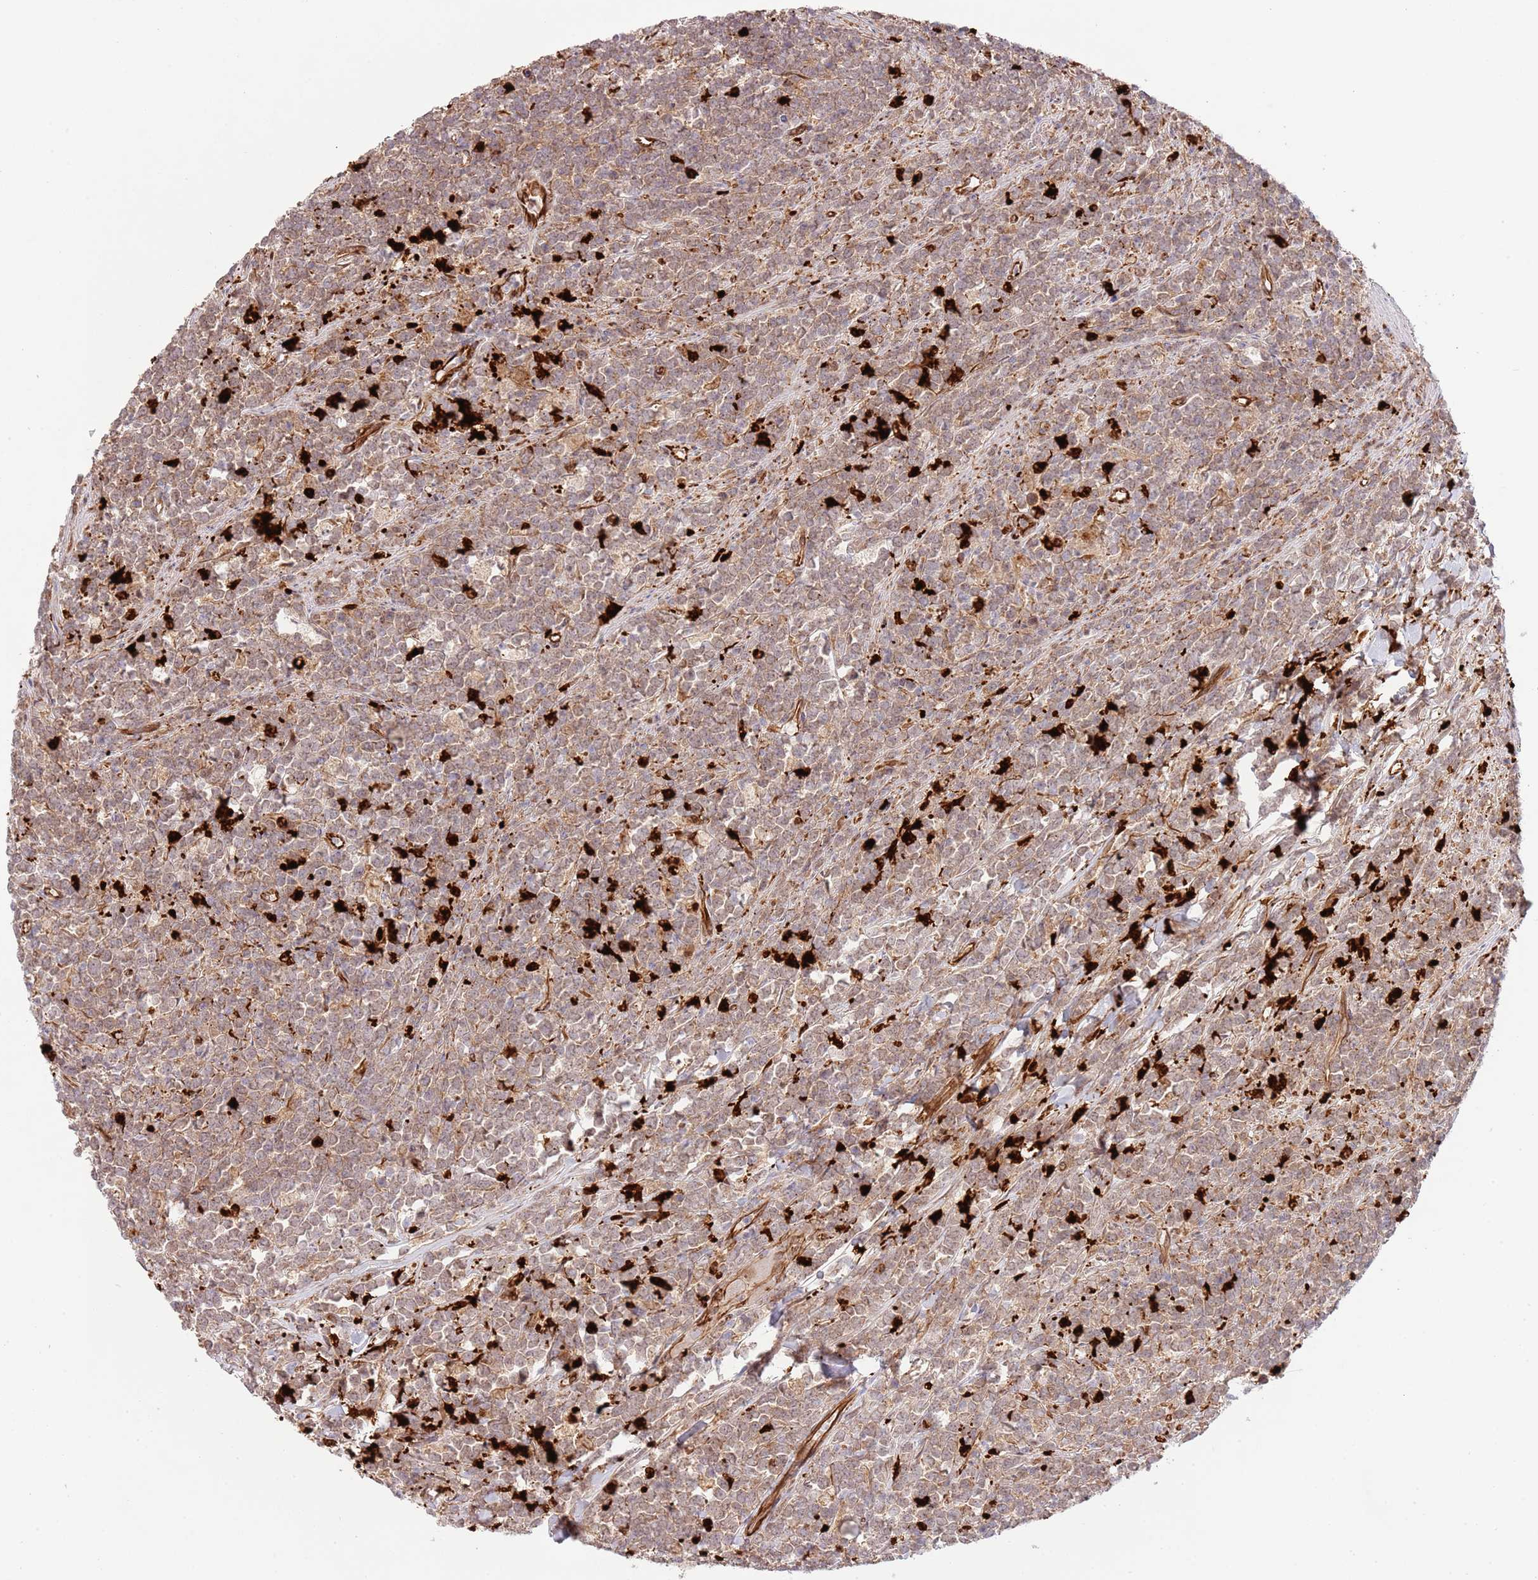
{"staining": {"intensity": "weak", "quantity": ">75%", "location": "cytoplasmic/membranous"}, "tissue": "lymphoma", "cell_type": "Tumor cells", "image_type": "cancer", "snomed": [{"axis": "morphology", "description": "Malignant lymphoma, non-Hodgkin's type, High grade"}, {"axis": "topography", "description": "Small intestine"}, {"axis": "topography", "description": "Colon"}], "caption": "IHC (DAB (3,3'-diaminobenzidine)) staining of human high-grade malignant lymphoma, non-Hodgkin's type exhibits weak cytoplasmic/membranous protein staining in about >75% of tumor cells. Using DAB (3,3'-diaminobenzidine) (brown) and hematoxylin (blue) stains, captured at high magnification using brightfield microscopy.", "gene": "NEK3", "patient": {"sex": "male", "age": 8}}